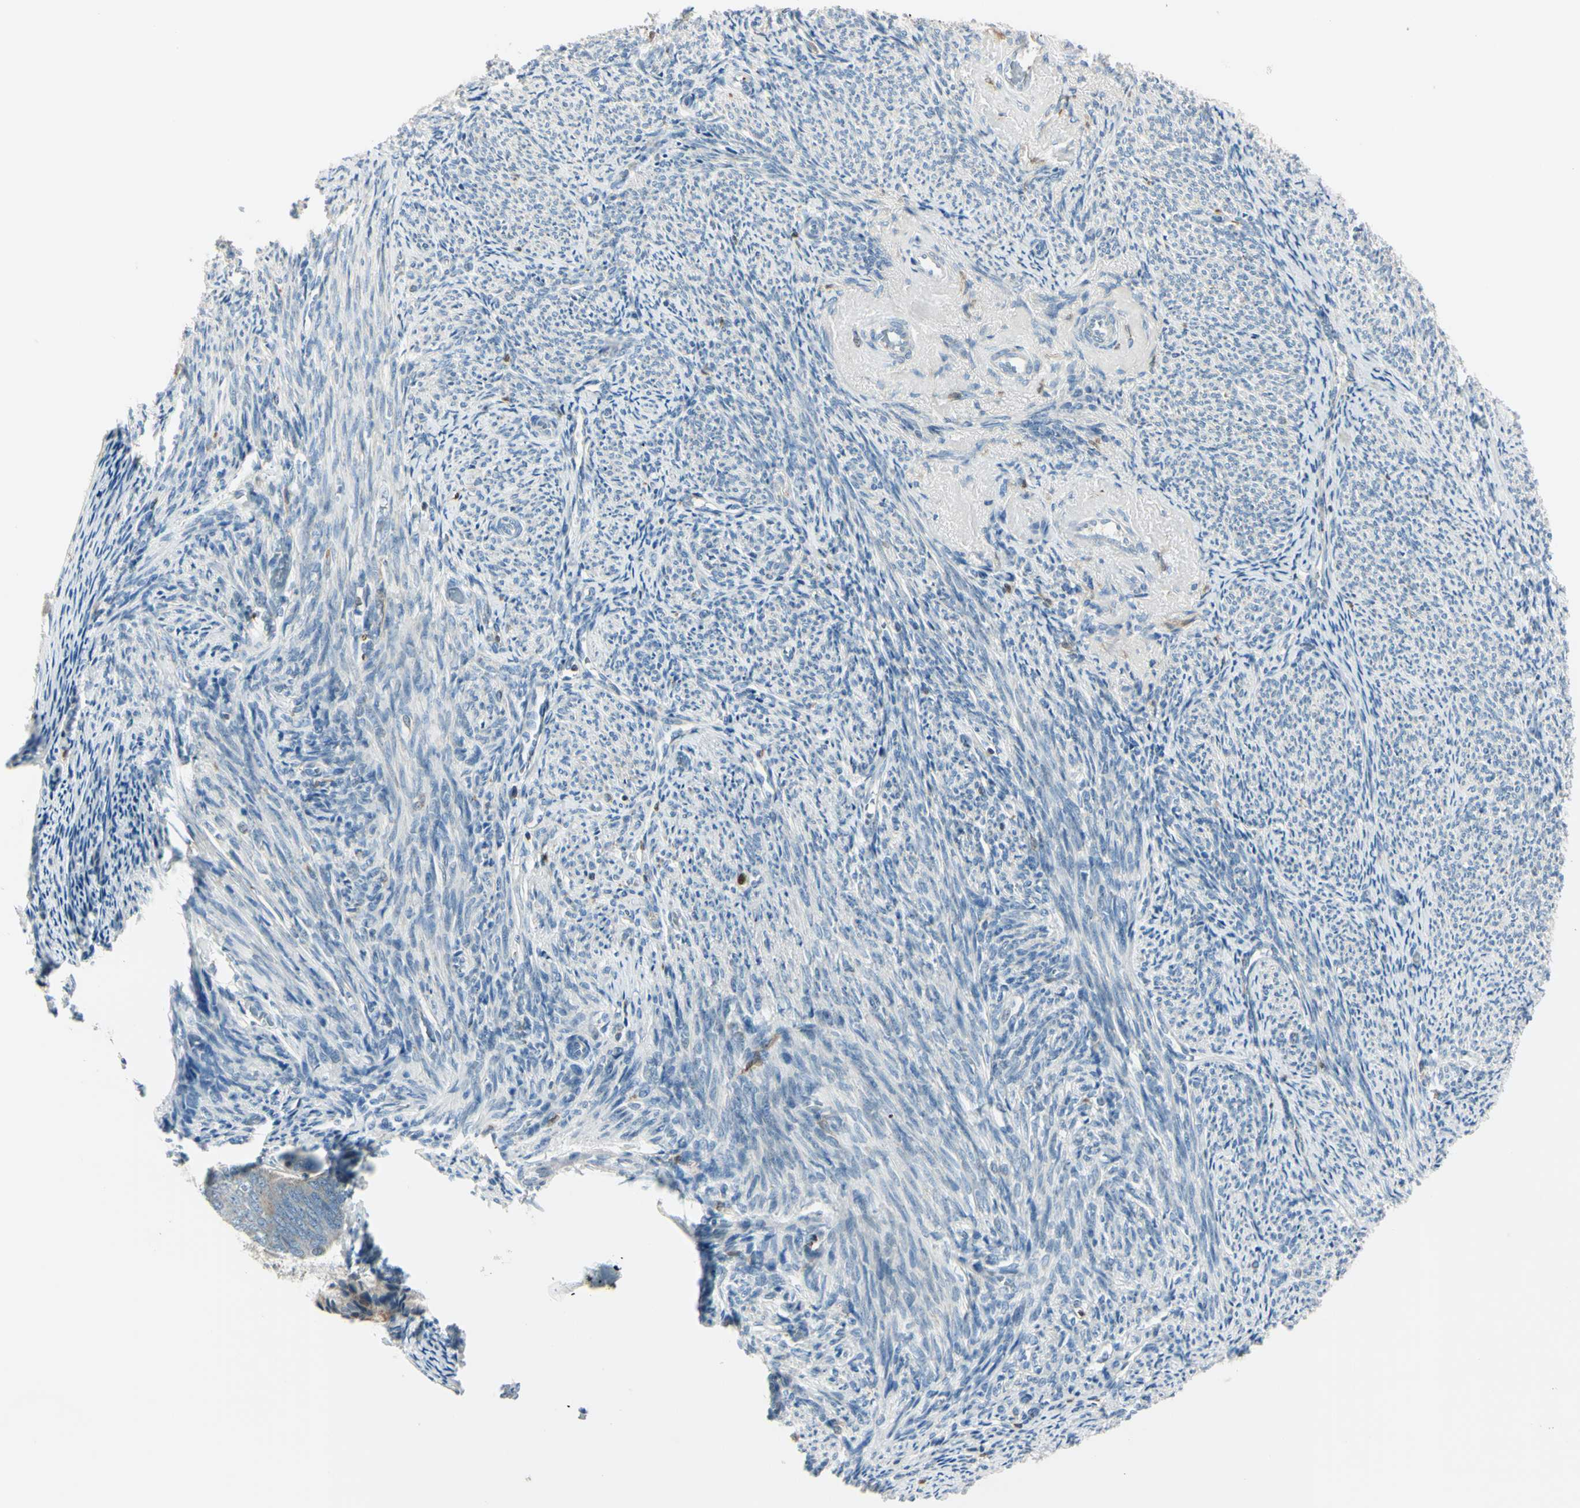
{"staining": {"intensity": "negative", "quantity": "none", "location": "none"}, "tissue": "endometrial cancer", "cell_type": "Tumor cells", "image_type": "cancer", "snomed": [{"axis": "morphology", "description": "Adenocarcinoma, NOS"}, {"axis": "topography", "description": "Endometrium"}], "caption": "IHC photomicrograph of neoplastic tissue: endometrial cancer (adenocarcinoma) stained with DAB (3,3'-diaminobenzidine) demonstrates no significant protein expression in tumor cells.", "gene": "CYRIB", "patient": {"sex": "female", "age": 63}}